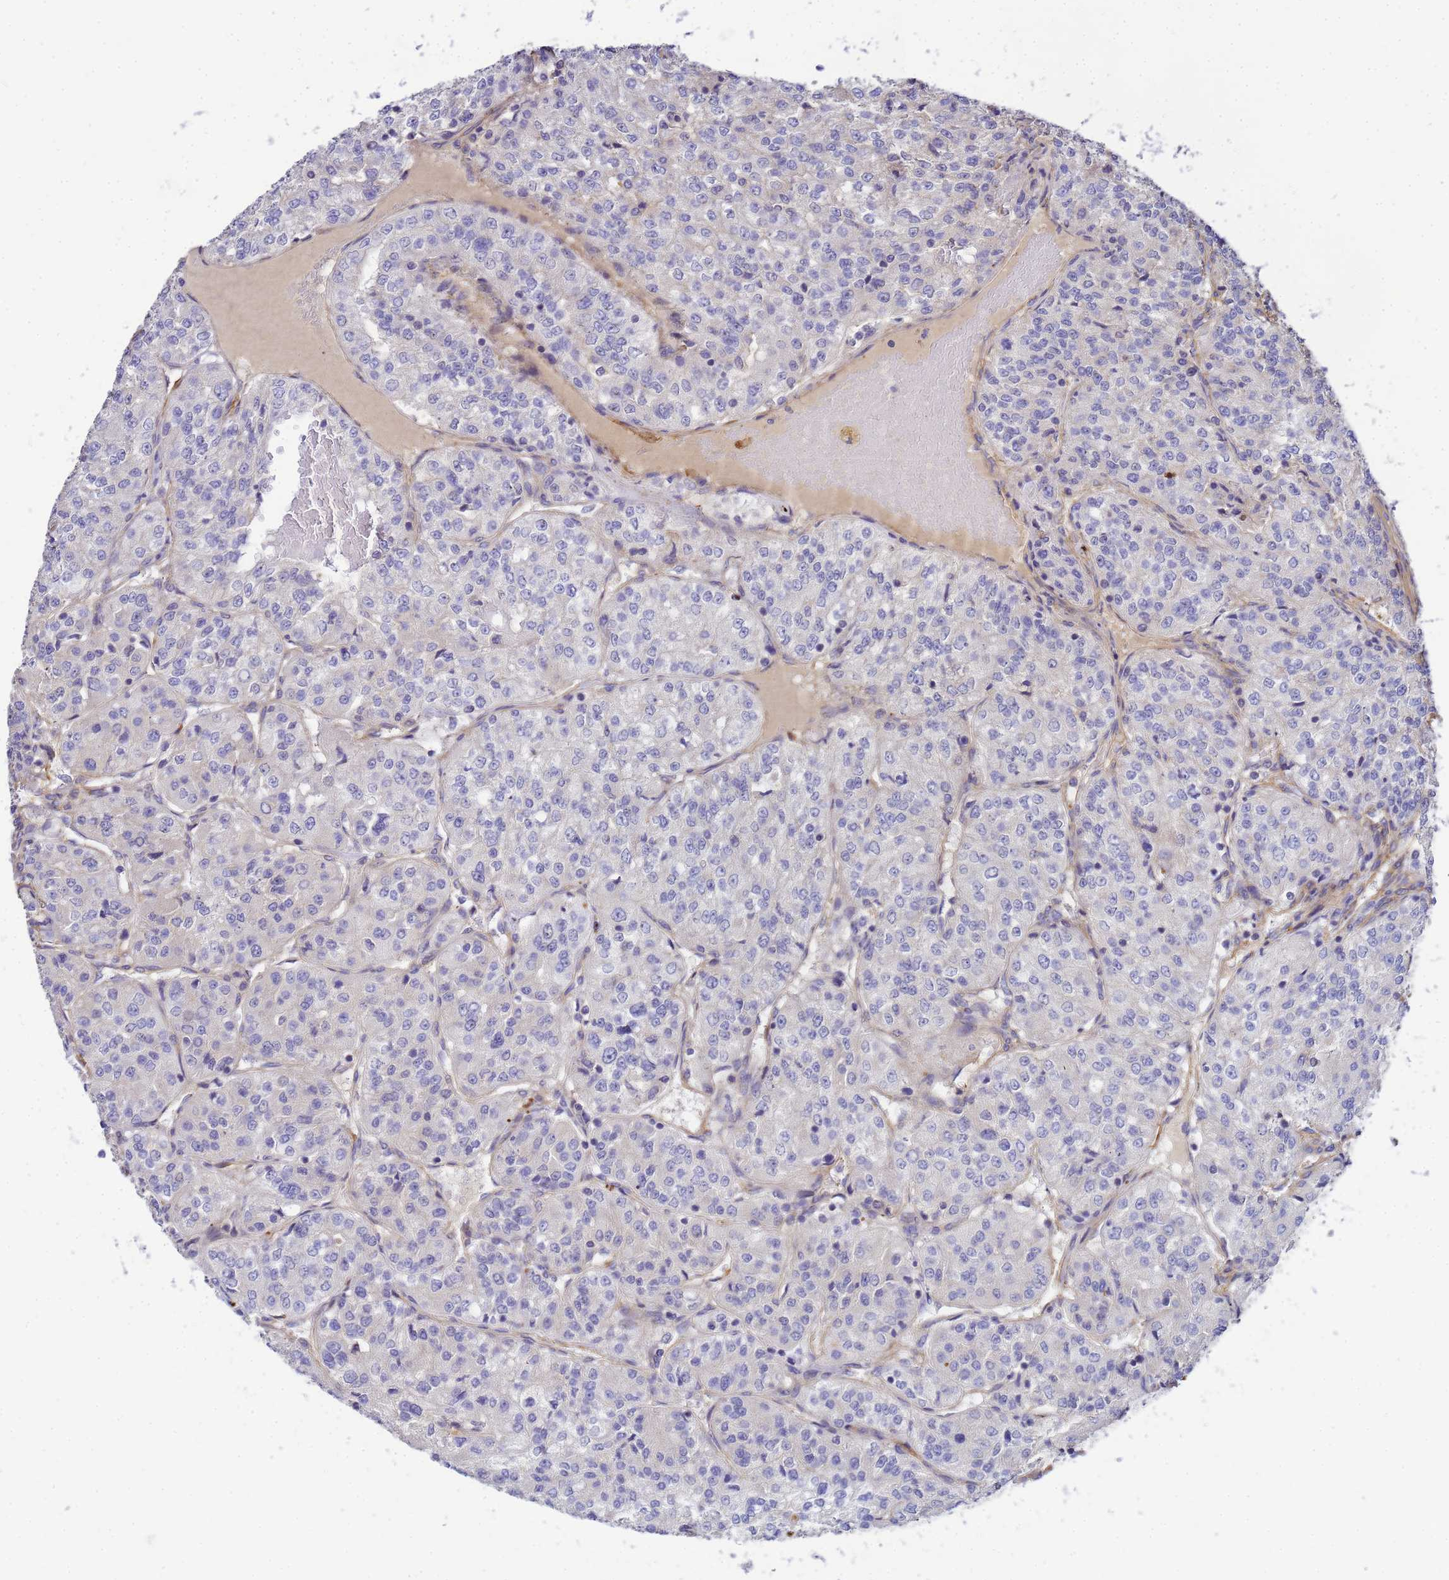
{"staining": {"intensity": "negative", "quantity": "none", "location": "none"}, "tissue": "renal cancer", "cell_type": "Tumor cells", "image_type": "cancer", "snomed": [{"axis": "morphology", "description": "Adenocarcinoma, NOS"}, {"axis": "topography", "description": "Kidney"}], "caption": "Photomicrograph shows no protein expression in tumor cells of renal cancer tissue.", "gene": "MYL12A", "patient": {"sex": "female", "age": 63}}